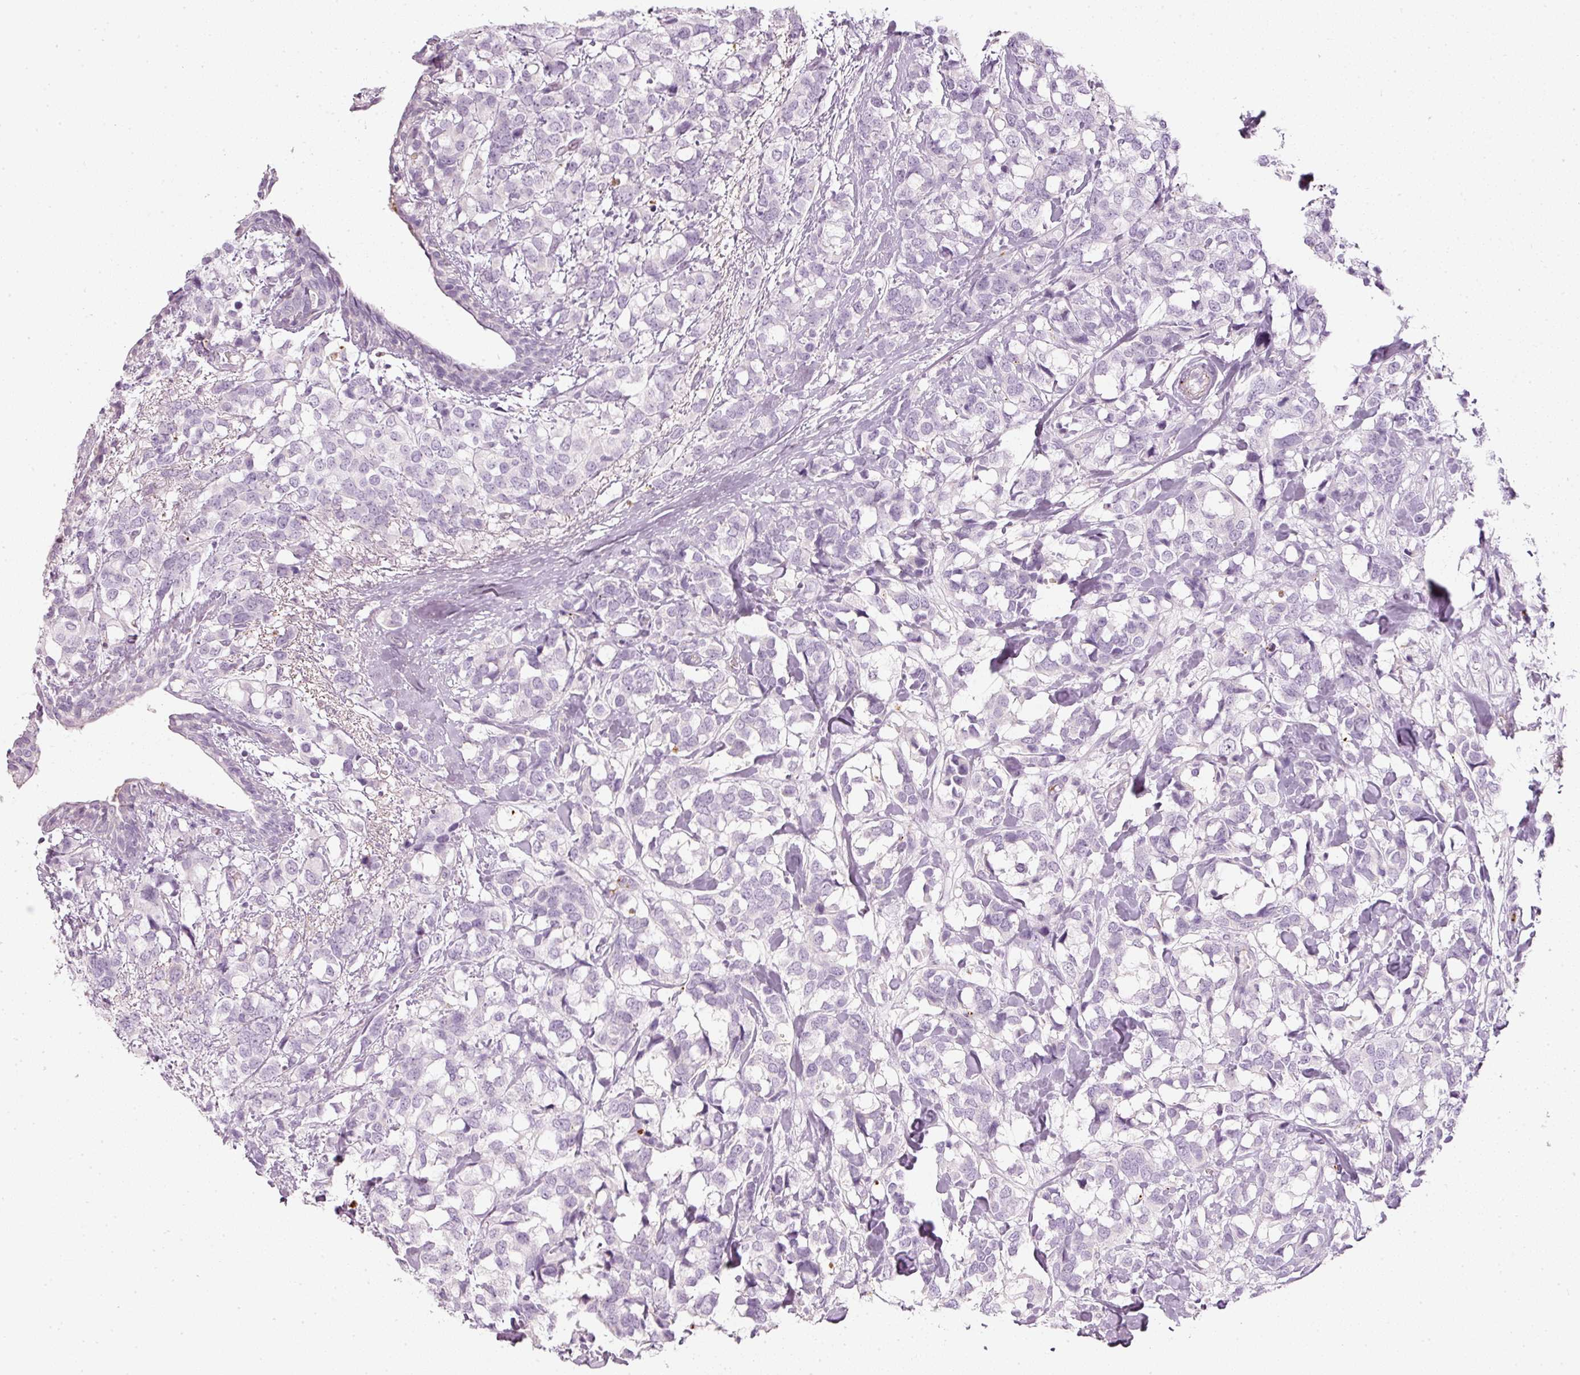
{"staining": {"intensity": "negative", "quantity": "none", "location": "none"}, "tissue": "breast cancer", "cell_type": "Tumor cells", "image_type": "cancer", "snomed": [{"axis": "morphology", "description": "Lobular carcinoma"}, {"axis": "topography", "description": "Breast"}], "caption": "A photomicrograph of human lobular carcinoma (breast) is negative for staining in tumor cells.", "gene": "LECT2", "patient": {"sex": "female", "age": 59}}